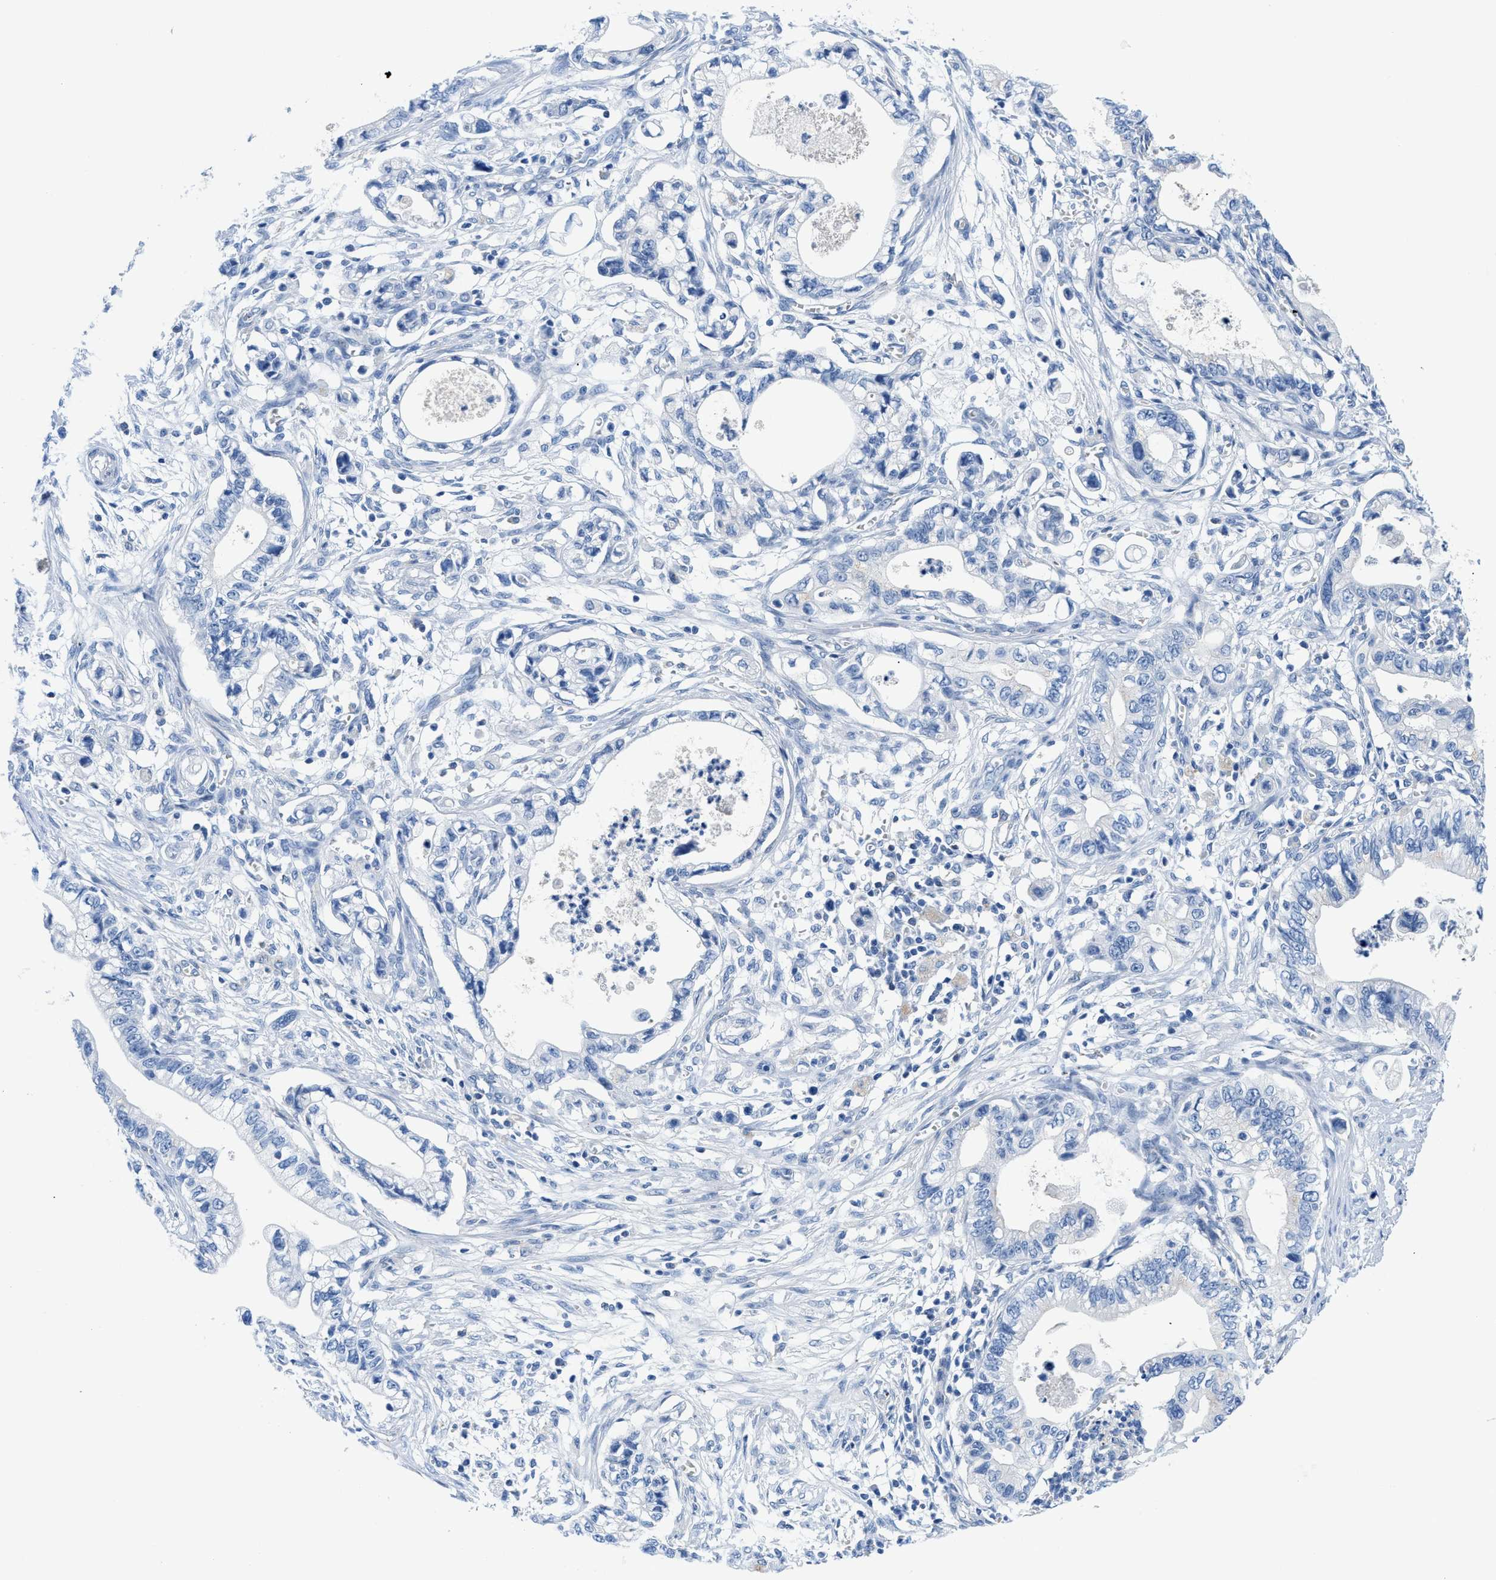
{"staining": {"intensity": "negative", "quantity": "none", "location": "none"}, "tissue": "pancreatic cancer", "cell_type": "Tumor cells", "image_type": "cancer", "snomed": [{"axis": "morphology", "description": "Adenocarcinoma, NOS"}, {"axis": "topography", "description": "Pancreas"}], "caption": "Pancreatic cancer was stained to show a protein in brown. There is no significant expression in tumor cells.", "gene": "FDCSP", "patient": {"sex": "male", "age": 56}}